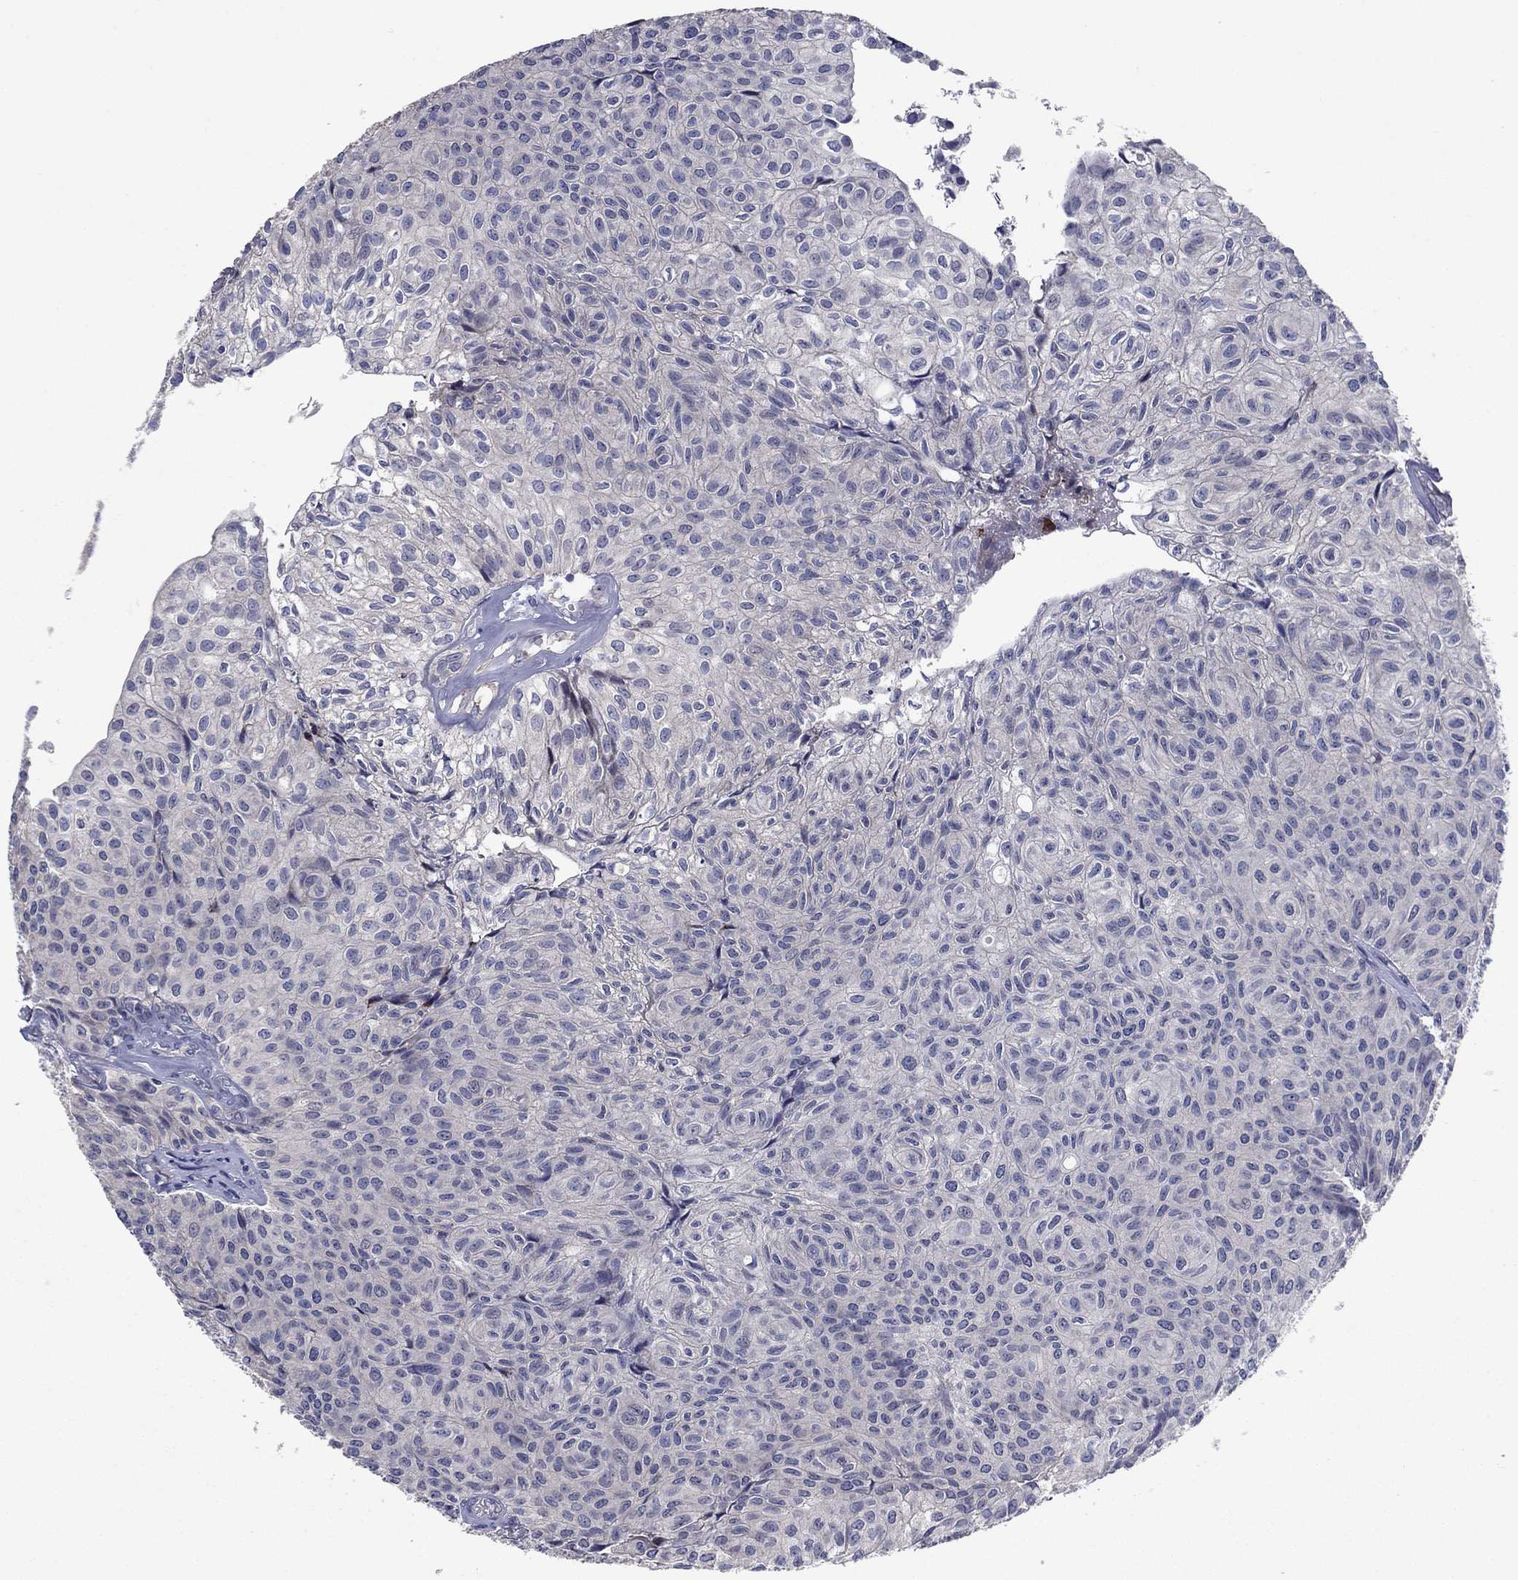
{"staining": {"intensity": "negative", "quantity": "none", "location": "none"}, "tissue": "urothelial cancer", "cell_type": "Tumor cells", "image_type": "cancer", "snomed": [{"axis": "morphology", "description": "Urothelial carcinoma, Low grade"}, {"axis": "topography", "description": "Urinary bladder"}], "caption": "A micrograph of human urothelial cancer is negative for staining in tumor cells. (DAB (3,3'-diaminobenzidine) IHC, high magnification).", "gene": "MSRB1", "patient": {"sex": "male", "age": 89}}